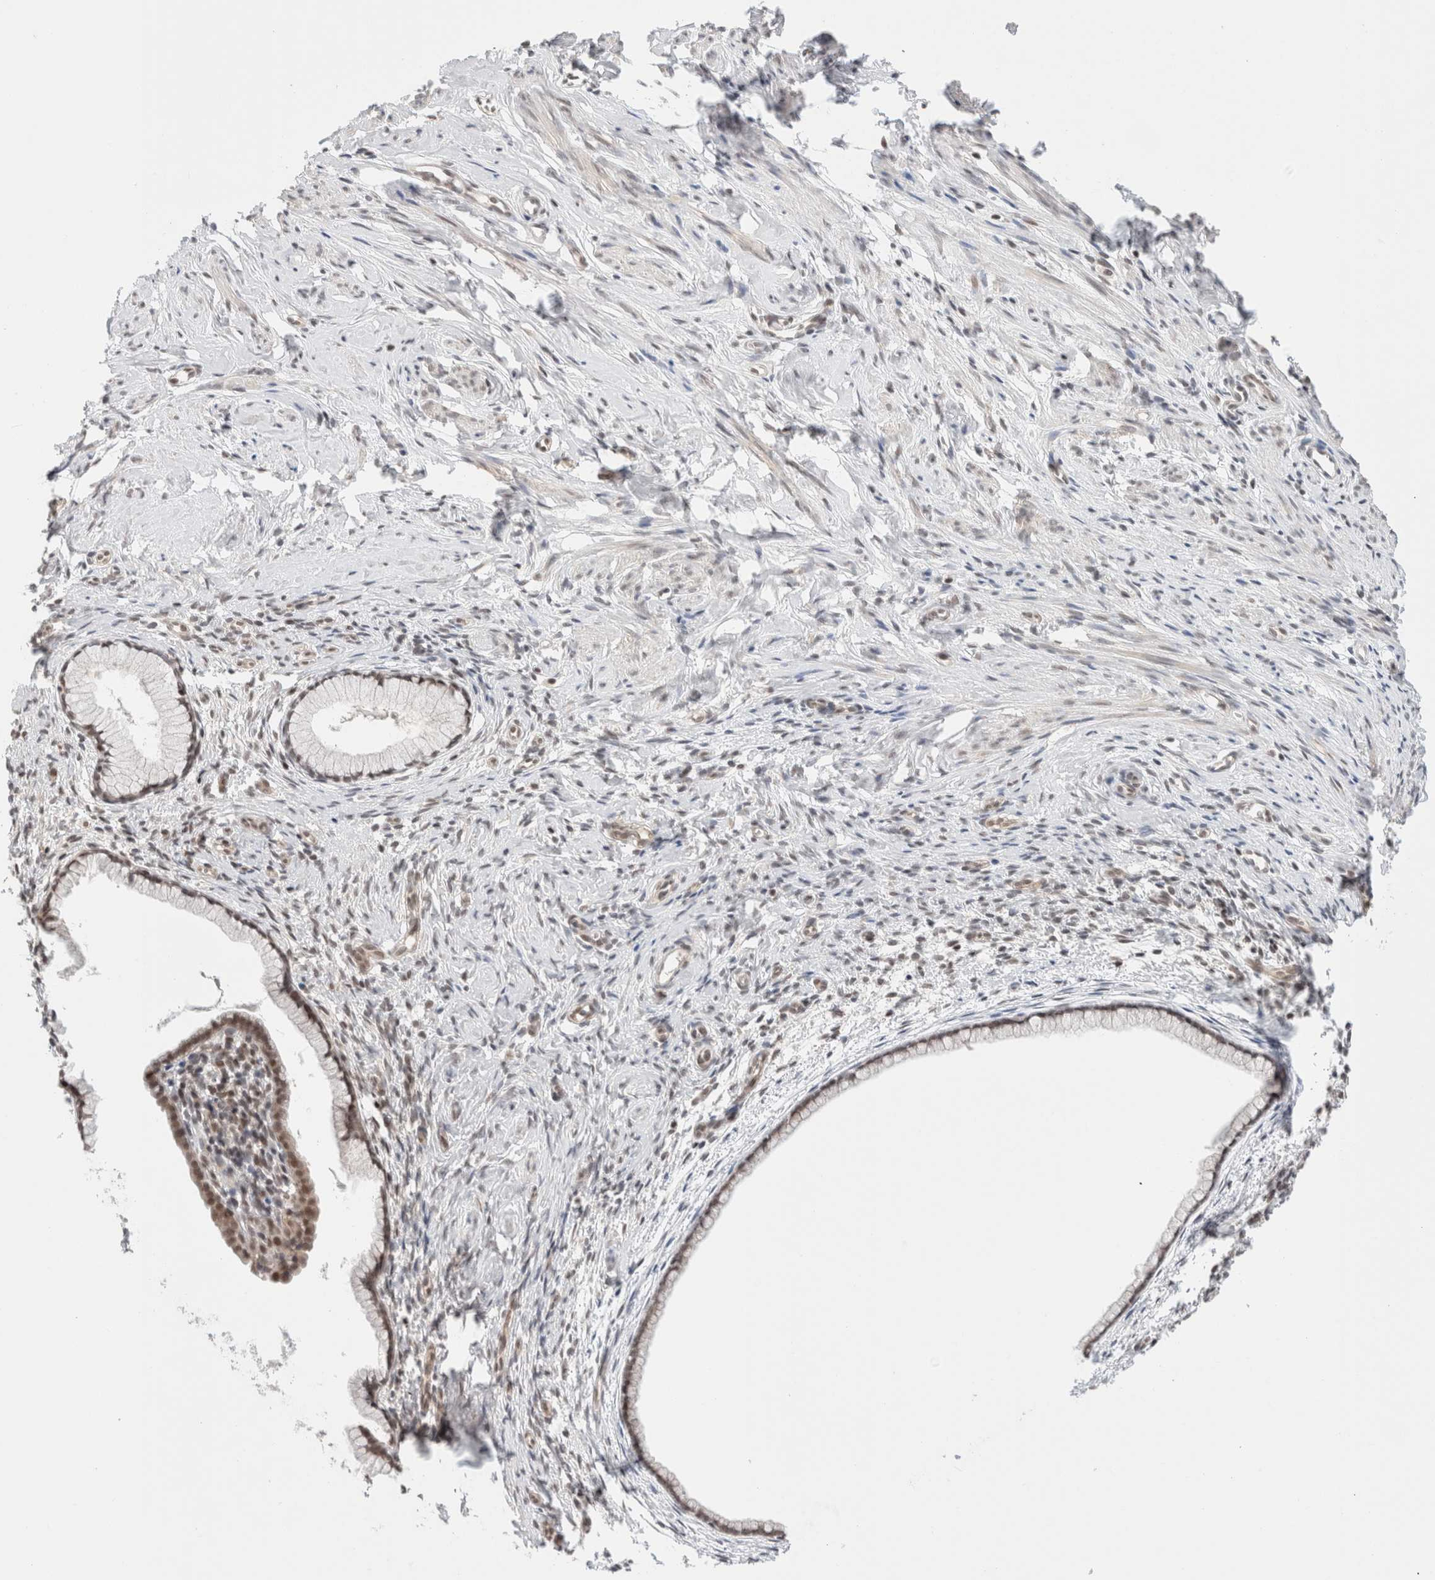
{"staining": {"intensity": "moderate", "quantity": ">75%", "location": "nuclear"}, "tissue": "cervix", "cell_type": "Glandular cells", "image_type": "normal", "snomed": [{"axis": "morphology", "description": "Normal tissue, NOS"}, {"axis": "topography", "description": "Cervix"}], "caption": "IHC photomicrograph of unremarkable cervix: human cervix stained using immunohistochemistry (IHC) exhibits medium levels of moderate protein expression localized specifically in the nuclear of glandular cells, appearing as a nuclear brown color.", "gene": "GATAD2A", "patient": {"sex": "female", "age": 75}}